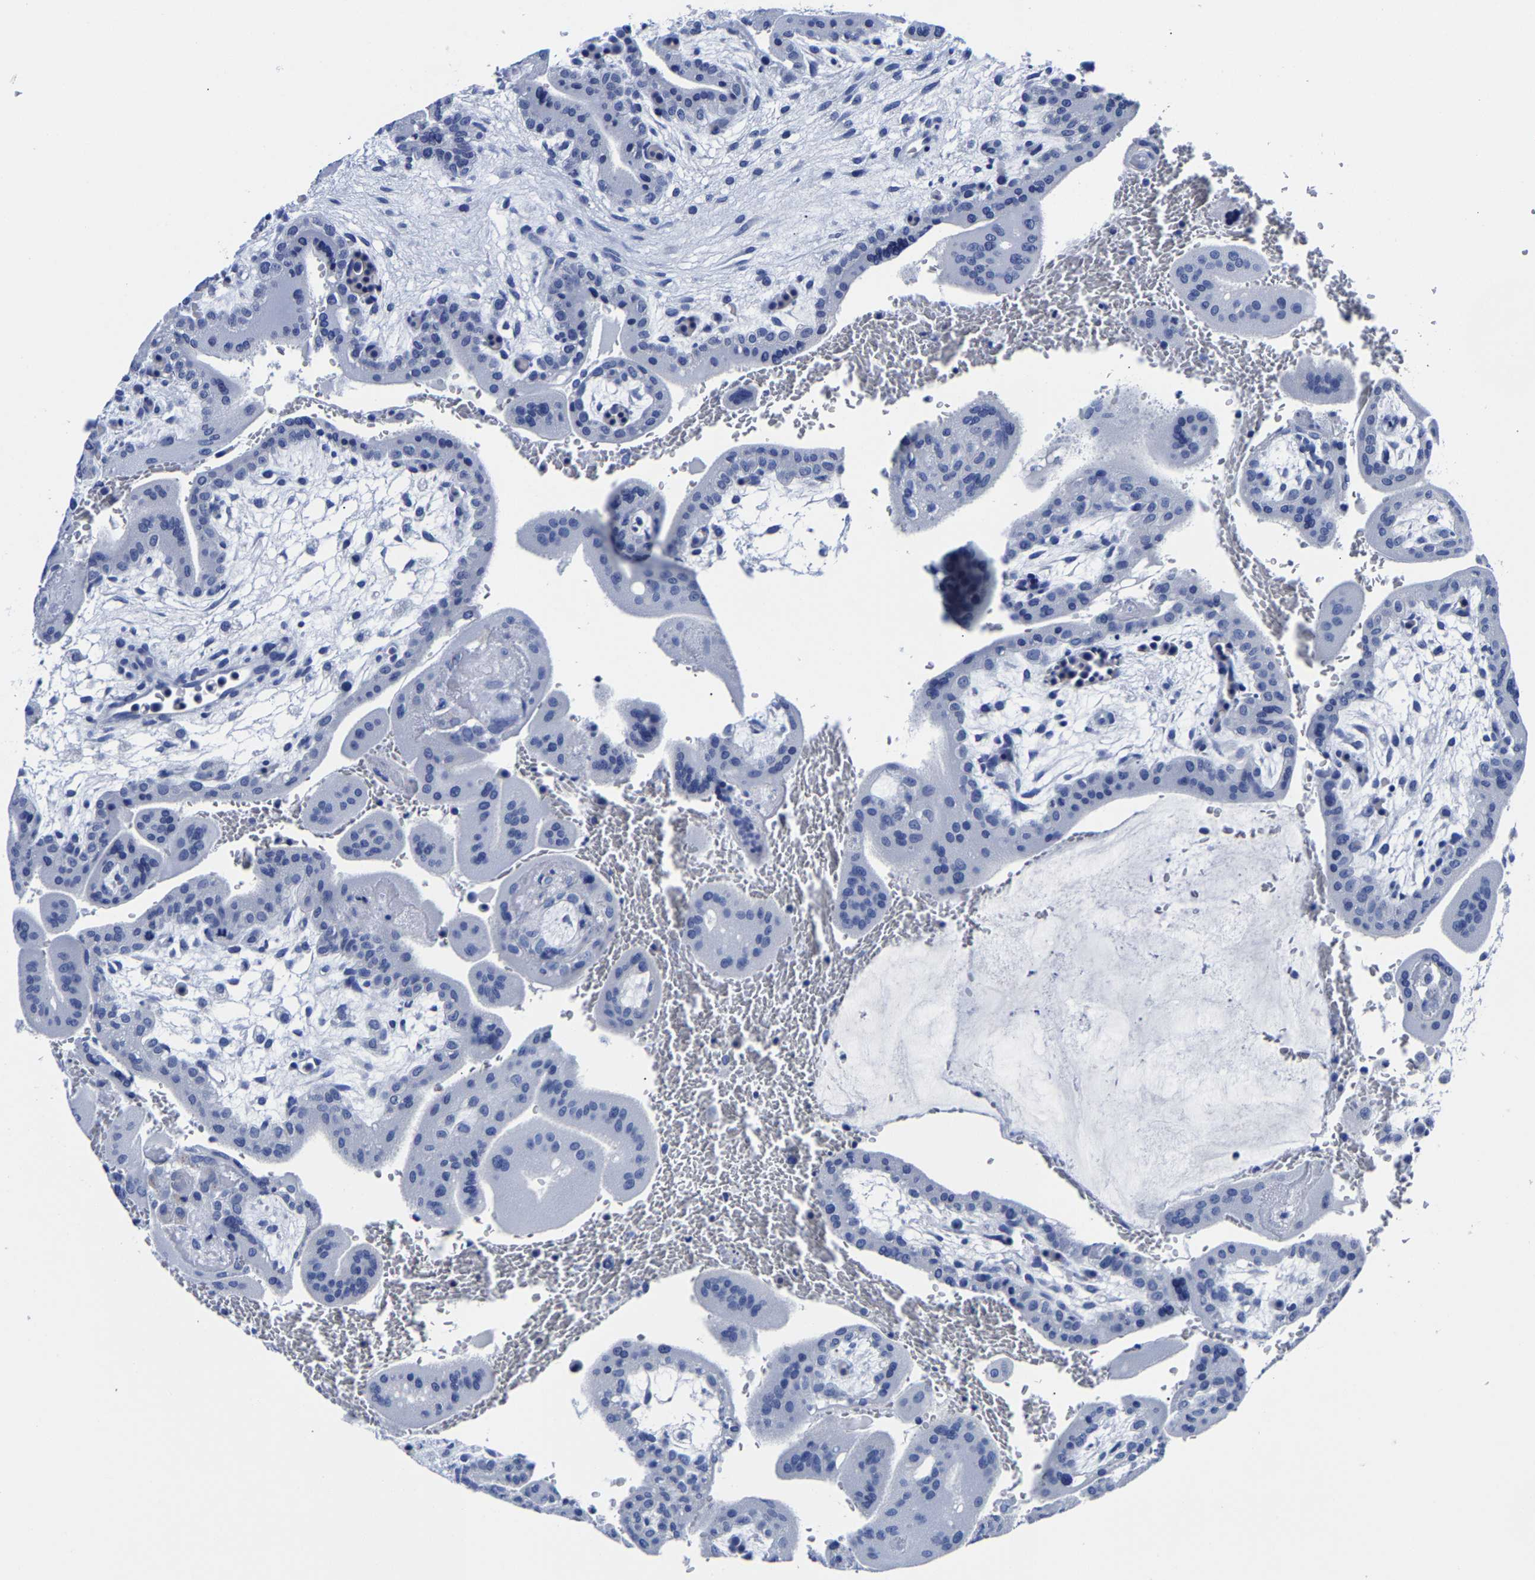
{"staining": {"intensity": "negative", "quantity": "none", "location": "none"}, "tissue": "placenta", "cell_type": "Decidual cells", "image_type": "normal", "snomed": [{"axis": "morphology", "description": "Normal tissue, NOS"}, {"axis": "topography", "description": "Placenta"}], "caption": "A high-resolution histopathology image shows immunohistochemistry staining of unremarkable placenta, which reveals no significant positivity in decidual cells. Nuclei are stained in blue.", "gene": "CPA2", "patient": {"sex": "female", "age": 35}}